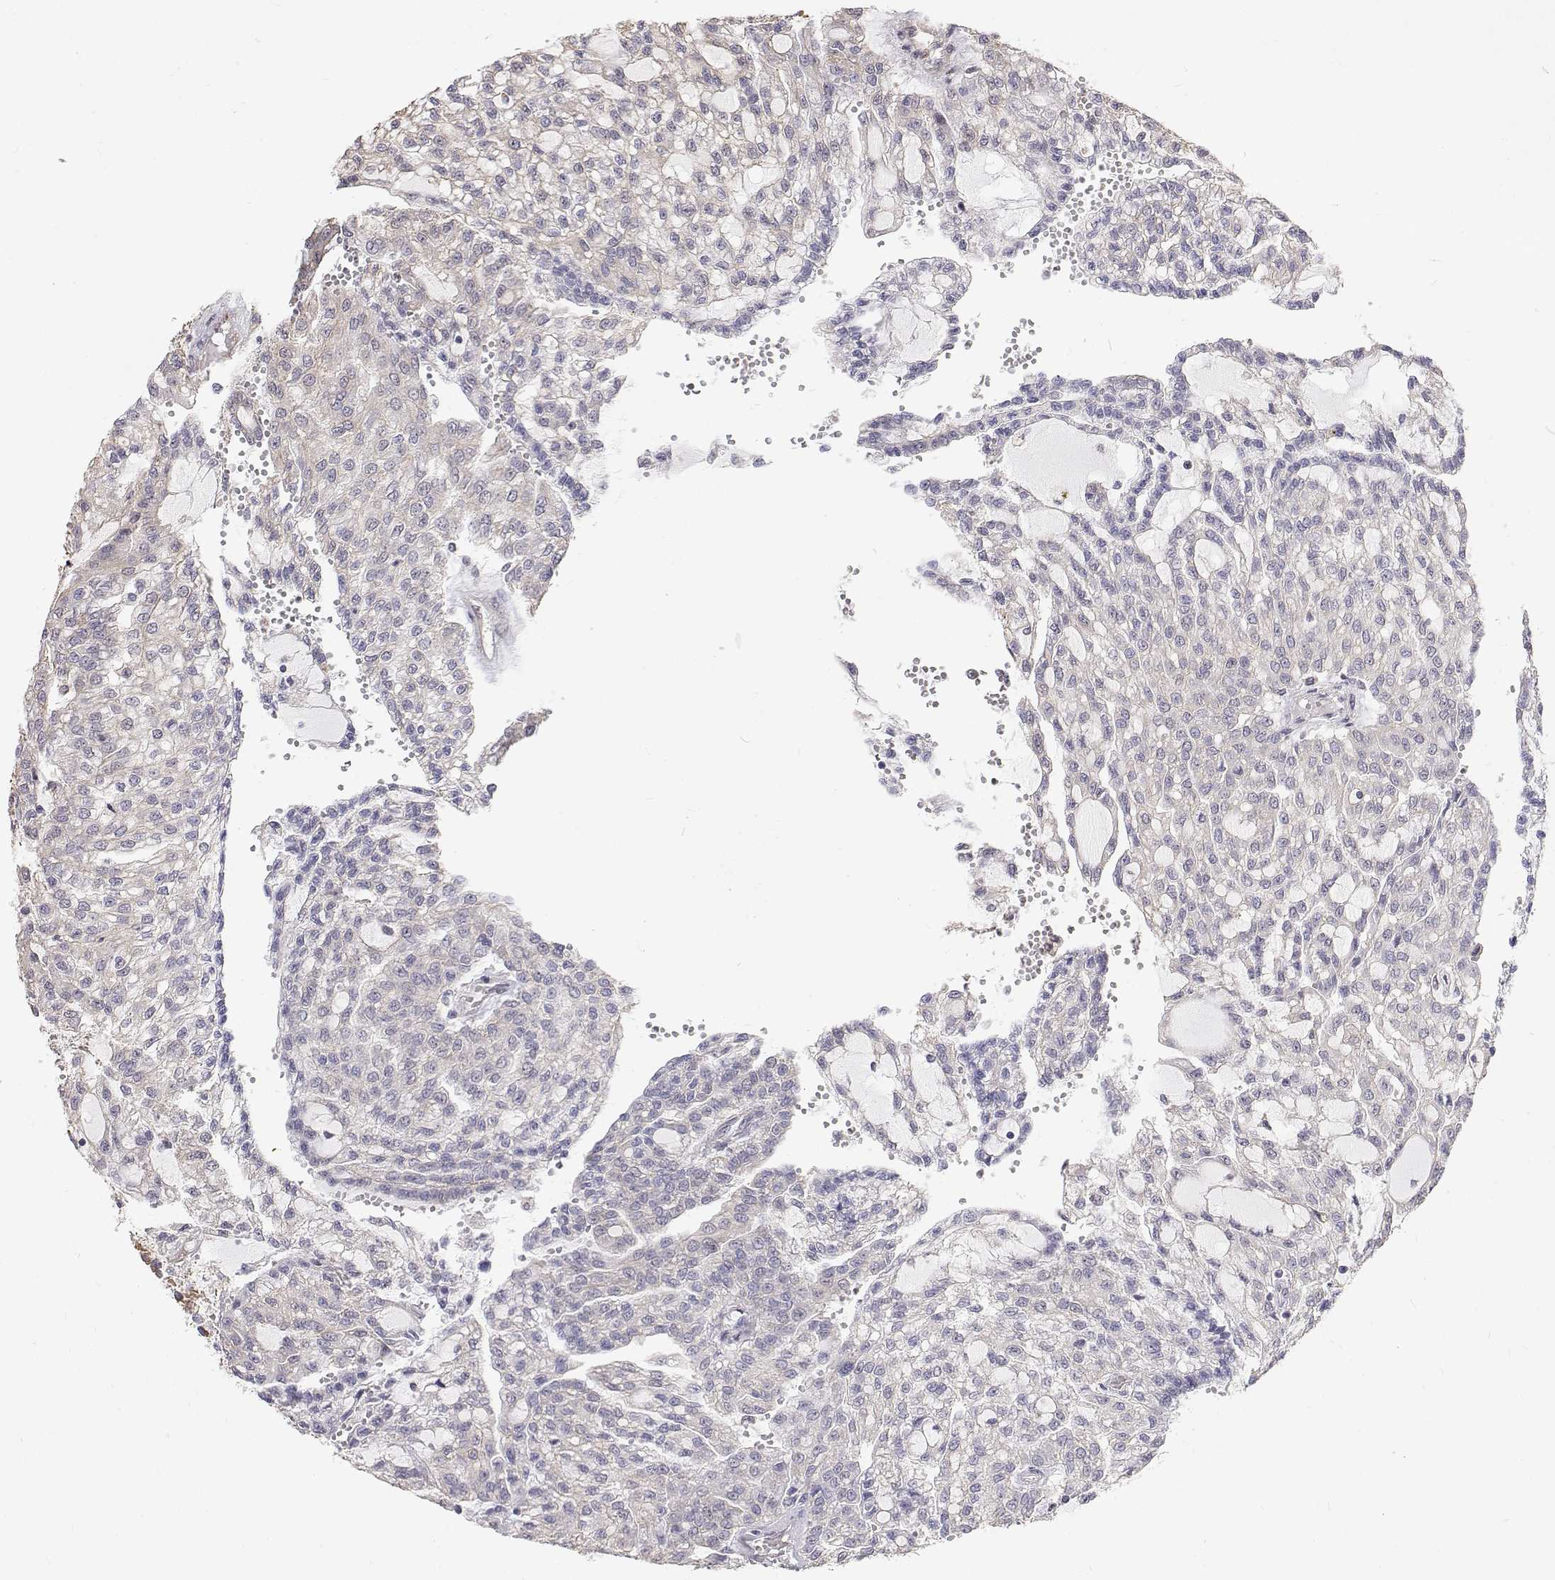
{"staining": {"intensity": "negative", "quantity": "none", "location": "none"}, "tissue": "renal cancer", "cell_type": "Tumor cells", "image_type": "cancer", "snomed": [{"axis": "morphology", "description": "Adenocarcinoma, NOS"}, {"axis": "topography", "description": "Kidney"}], "caption": "This is an immunohistochemistry (IHC) histopathology image of human adenocarcinoma (renal). There is no expression in tumor cells.", "gene": "GSDMA", "patient": {"sex": "male", "age": 63}}